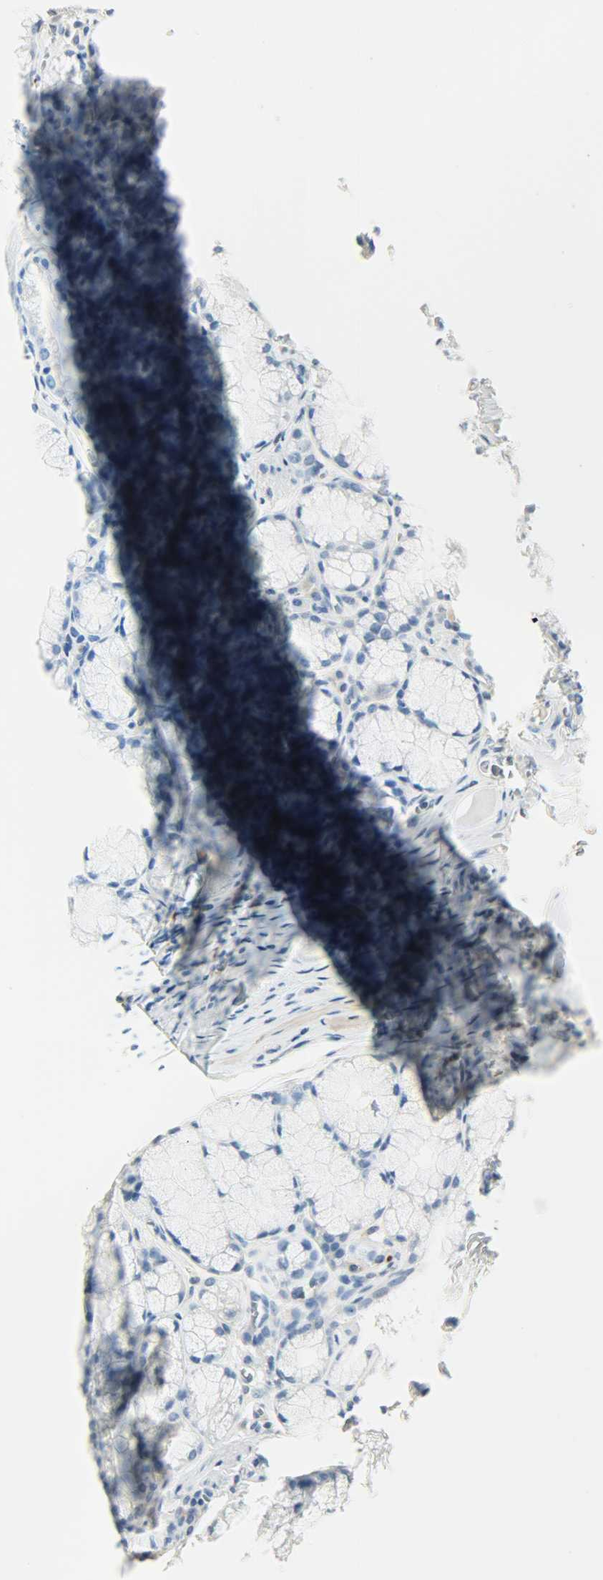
{"staining": {"intensity": "negative", "quantity": "none", "location": "none"}, "tissue": "stomach", "cell_type": "Glandular cells", "image_type": "normal", "snomed": [{"axis": "morphology", "description": "Normal tissue, NOS"}, {"axis": "topography", "description": "Stomach, lower"}], "caption": "An immunohistochemistry (IHC) image of benign stomach is shown. There is no staining in glandular cells of stomach. (DAB (3,3'-diaminobenzidine) immunohistochemistry visualized using brightfield microscopy, high magnification).", "gene": "PTPN6", "patient": {"sex": "male", "age": 56}}